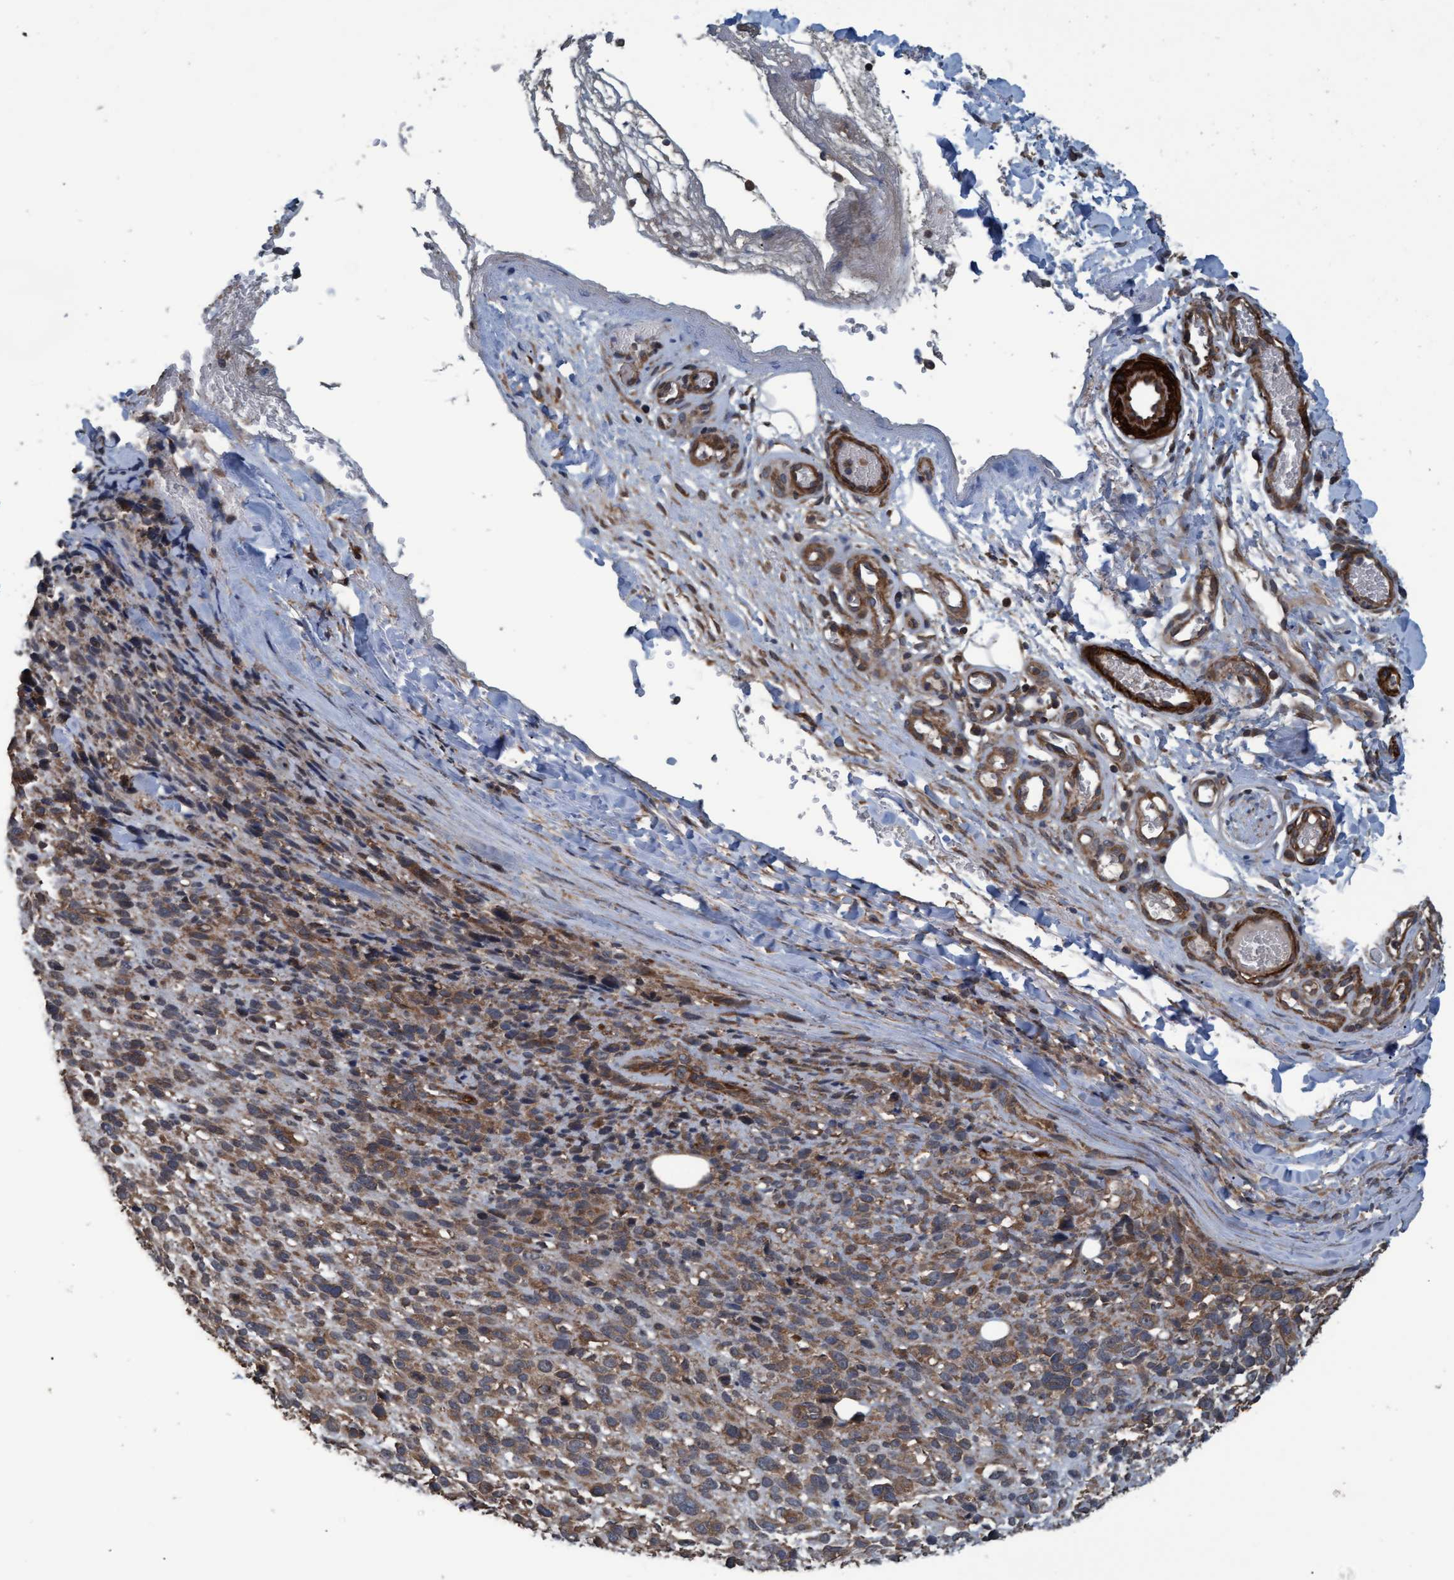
{"staining": {"intensity": "moderate", "quantity": "25%-75%", "location": "cytoplasmic/membranous"}, "tissue": "melanoma", "cell_type": "Tumor cells", "image_type": "cancer", "snomed": [{"axis": "morphology", "description": "Malignant melanoma, NOS"}, {"axis": "topography", "description": "Skin"}], "caption": "A high-resolution micrograph shows immunohistochemistry (IHC) staining of melanoma, which demonstrates moderate cytoplasmic/membranous positivity in approximately 25%-75% of tumor cells.", "gene": "GGT6", "patient": {"sex": "female", "age": 55}}